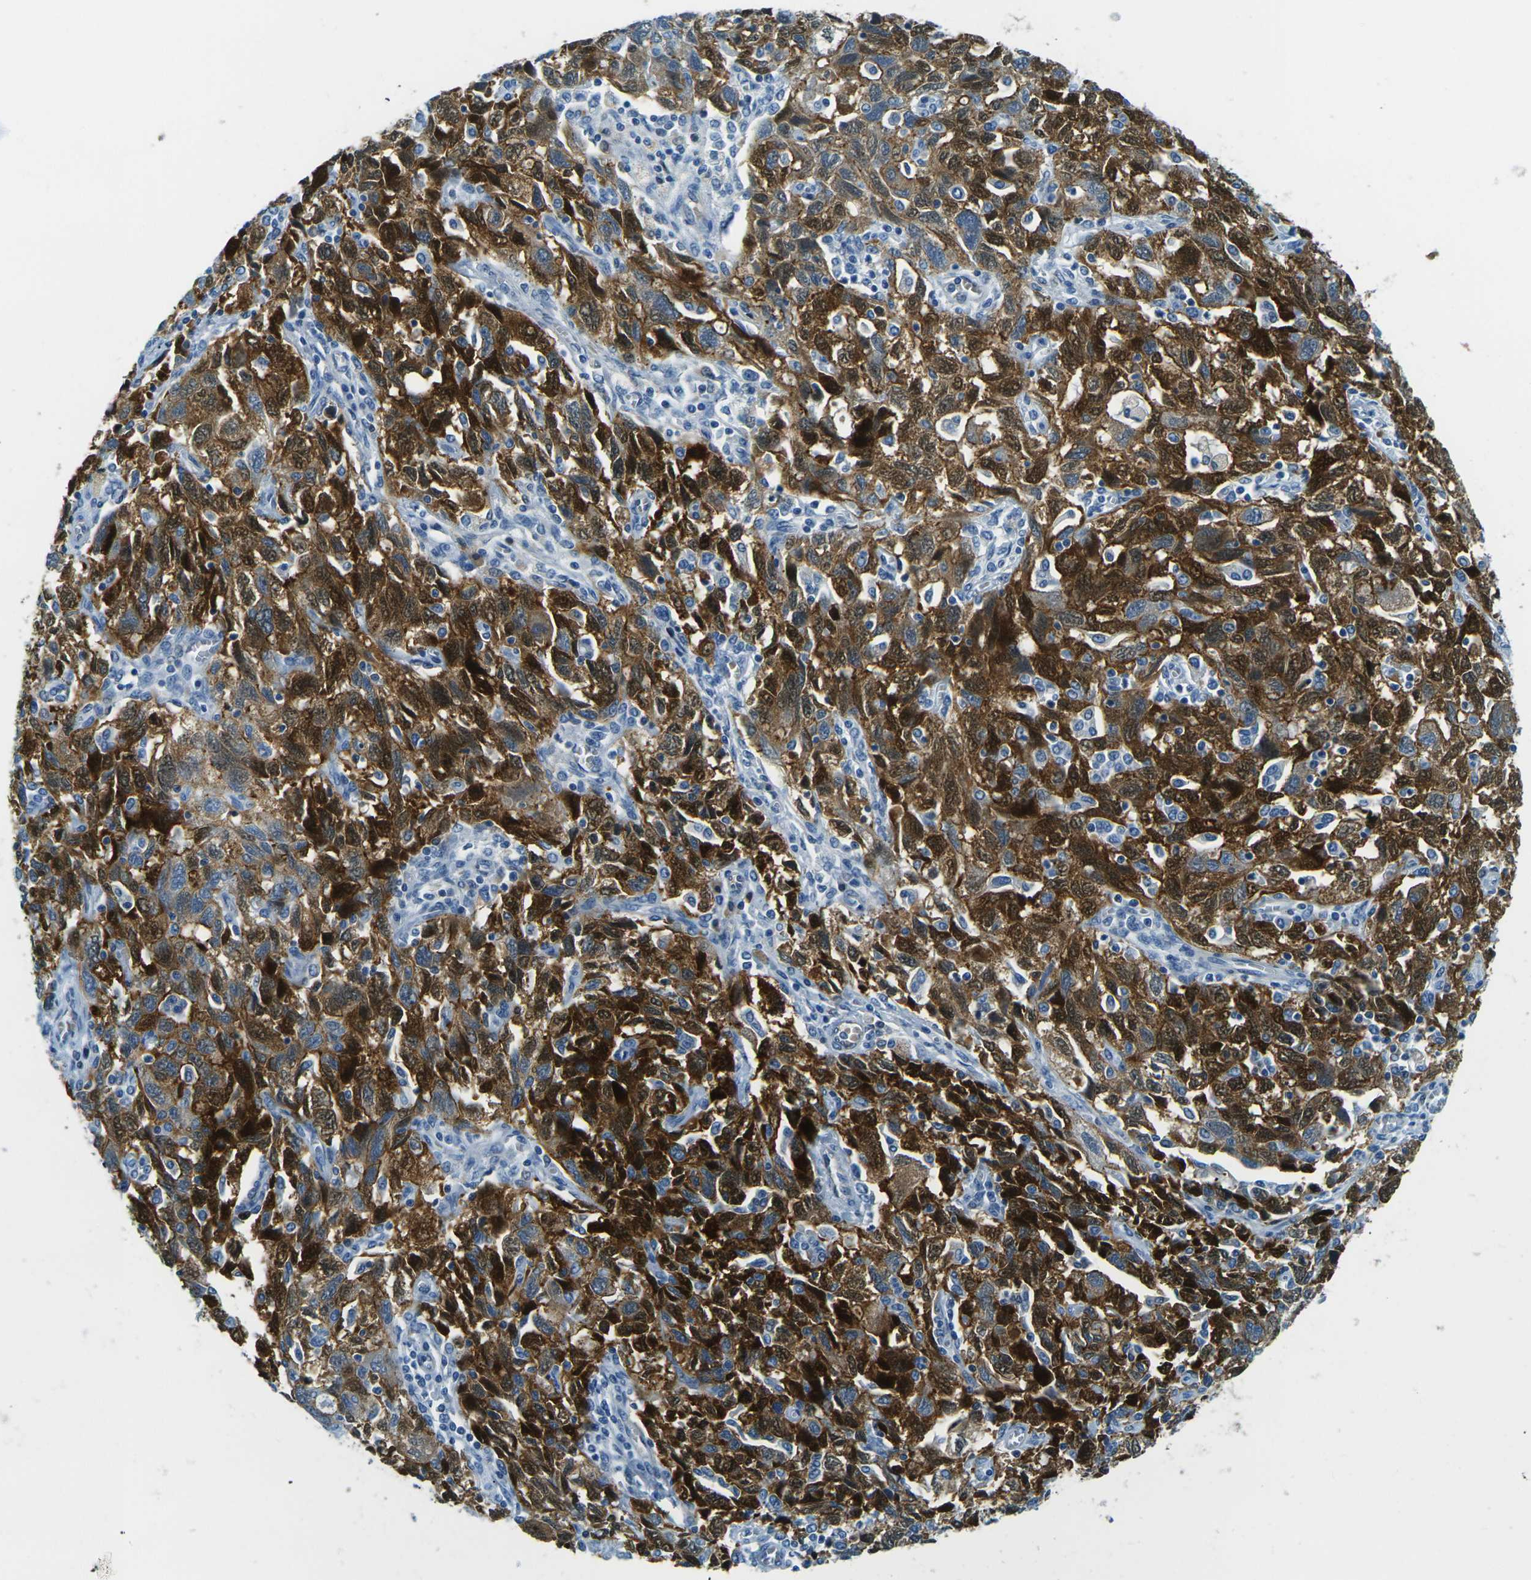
{"staining": {"intensity": "strong", "quantity": ">75%", "location": "cytoplasmic/membranous"}, "tissue": "ovarian cancer", "cell_type": "Tumor cells", "image_type": "cancer", "snomed": [{"axis": "morphology", "description": "Carcinoma, NOS"}, {"axis": "morphology", "description": "Cystadenocarcinoma, serous, NOS"}, {"axis": "topography", "description": "Ovary"}], "caption": "Immunohistochemical staining of ovarian cancer (carcinoma) shows high levels of strong cytoplasmic/membranous positivity in about >75% of tumor cells.", "gene": "OCLN", "patient": {"sex": "female", "age": 69}}